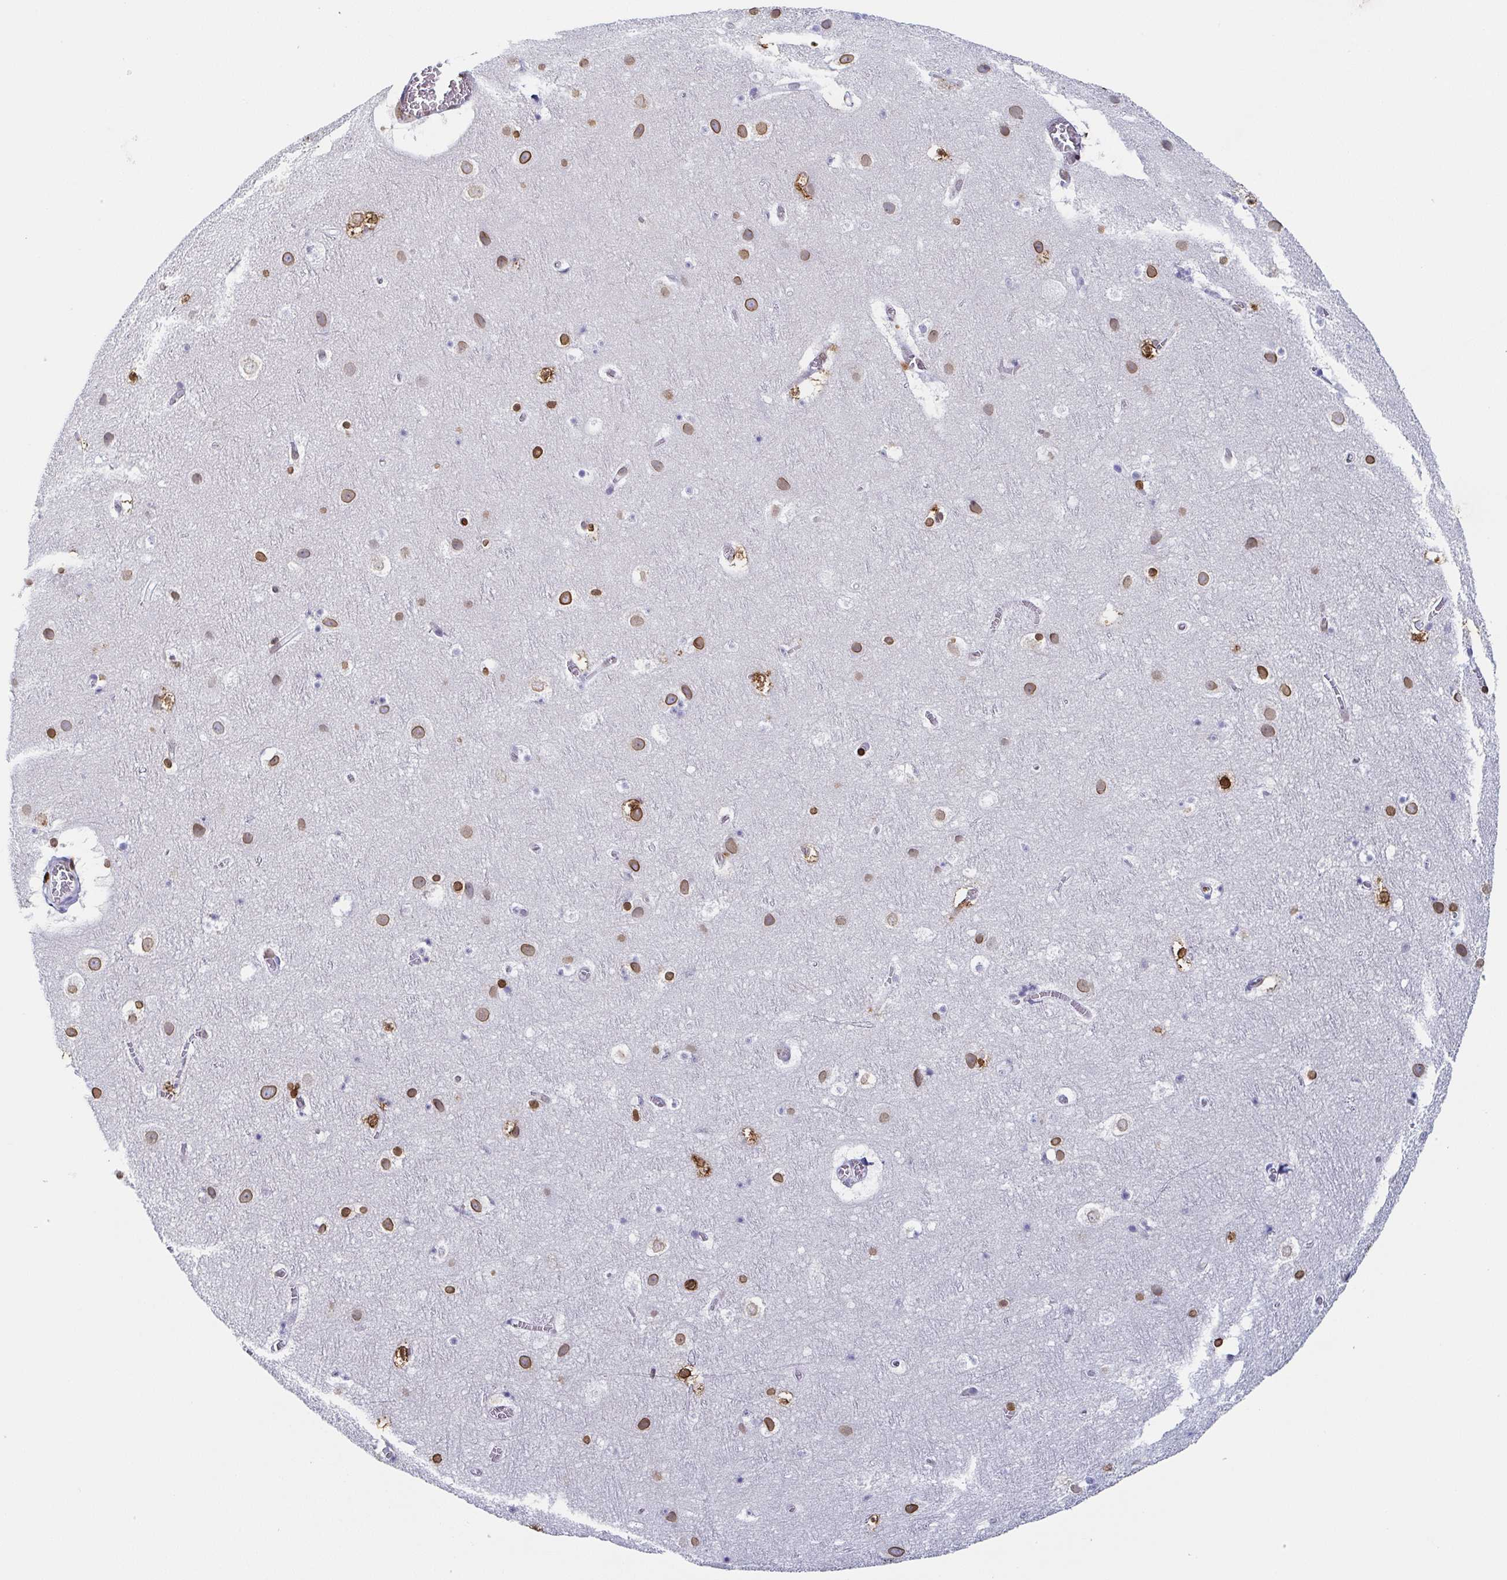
{"staining": {"intensity": "negative", "quantity": "none", "location": "none"}, "tissue": "cerebral cortex", "cell_type": "Endothelial cells", "image_type": "normal", "snomed": [{"axis": "morphology", "description": "Normal tissue, NOS"}, {"axis": "topography", "description": "Cerebral cortex"}], "caption": "IHC image of unremarkable cerebral cortex stained for a protein (brown), which demonstrates no positivity in endothelial cells.", "gene": "BTBD7", "patient": {"sex": "female", "age": 42}}